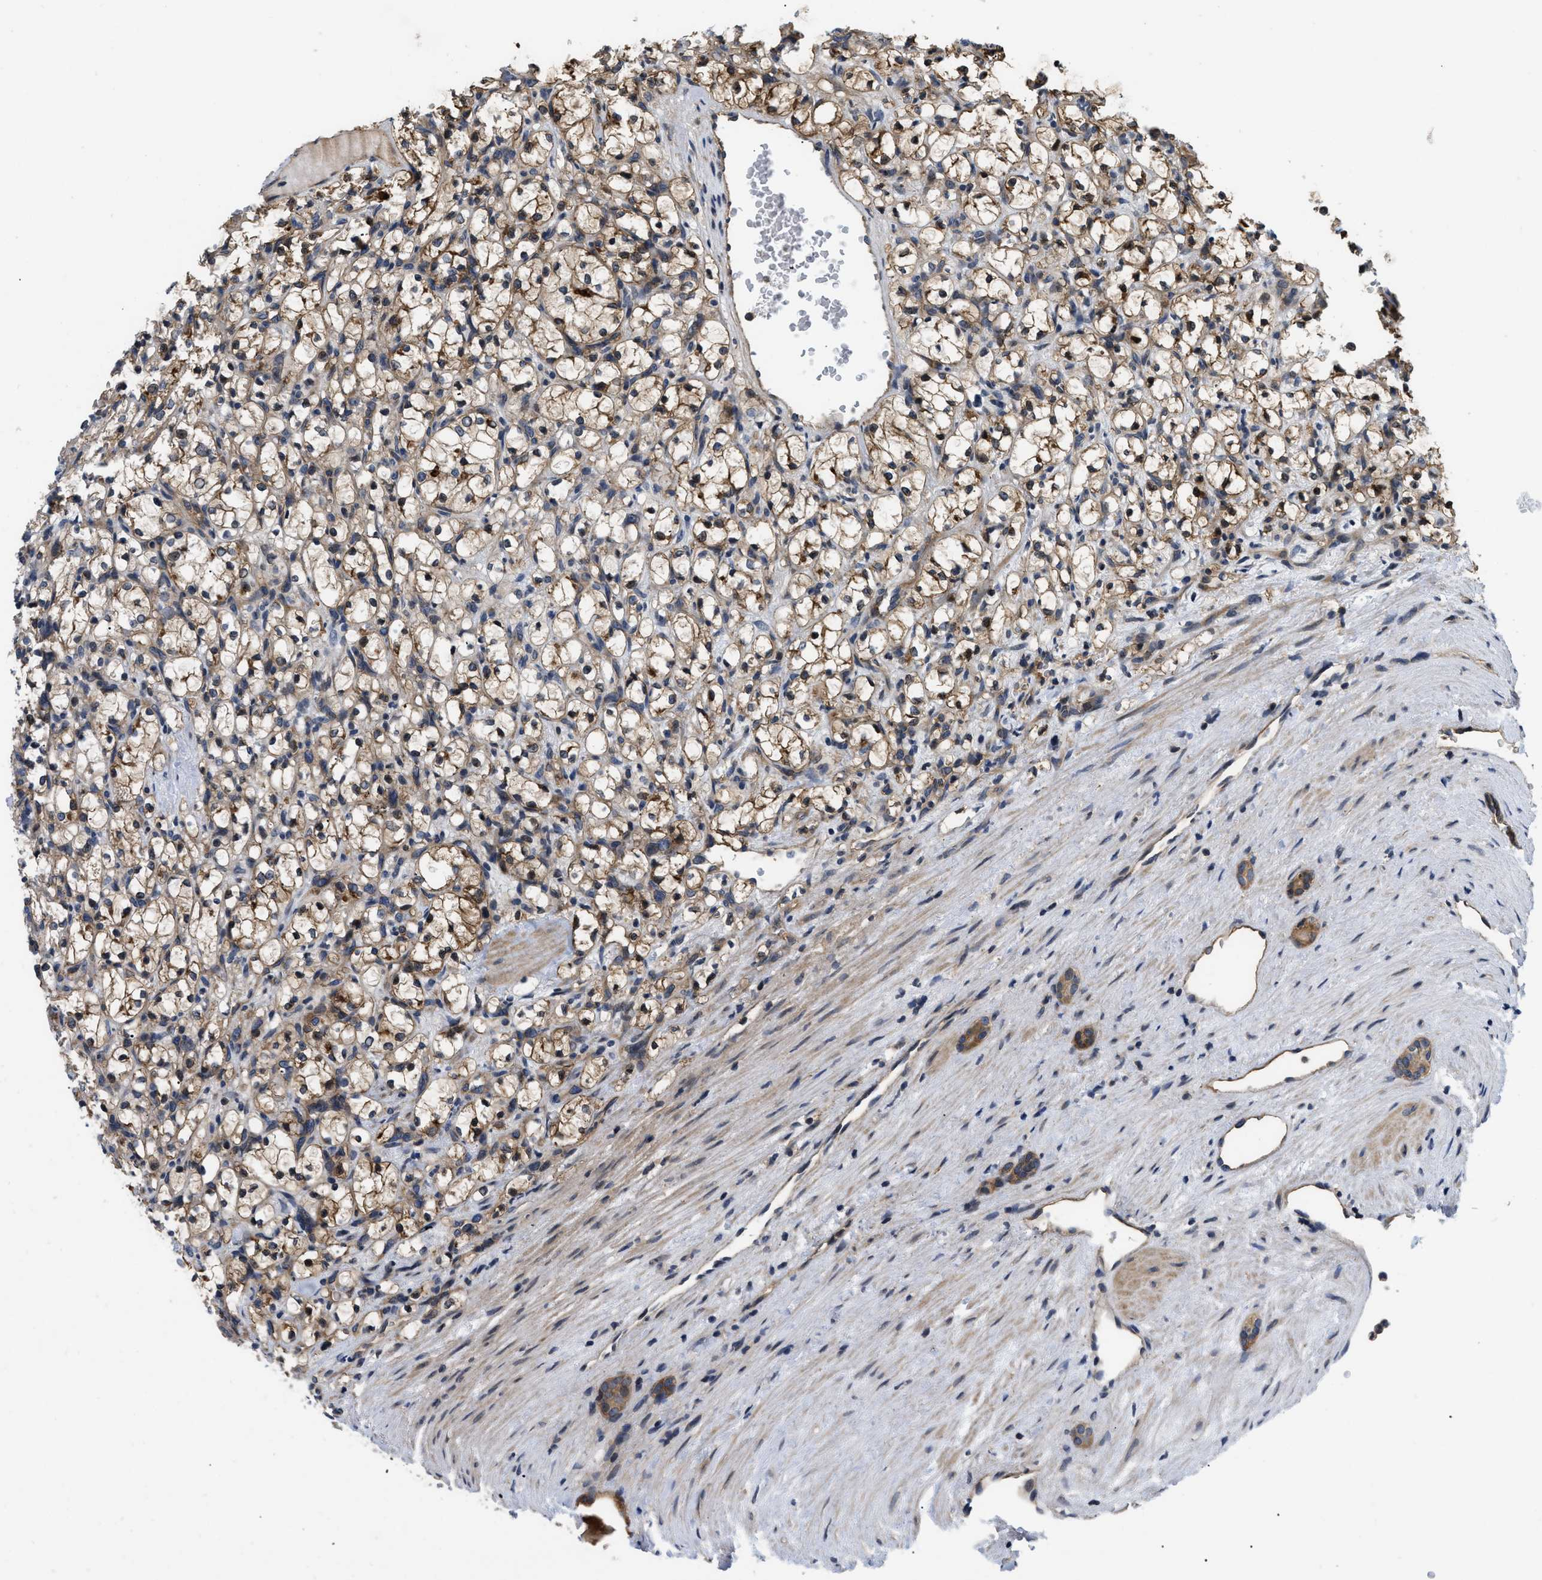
{"staining": {"intensity": "moderate", "quantity": ">75%", "location": "cytoplasmic/membranous"}, "tissue": "renal cancer", "cell_type": "Tumor cells", "image_type": "cancer", "snomed": [{"axis": "morphology", "description": "Adenocarcinoma, NOS"}, {"axis": "topography", "description": "Kidney"}], "caption": "There is medium levels of moderate cytoplasmic/membranous staining in tumor cells of renal cancer (adenocarcinoma), as demonstrated by immunohistochemical staining (brown color).", "gene": "HMGCR", "patient": {"sex": "female", "age": 69}}